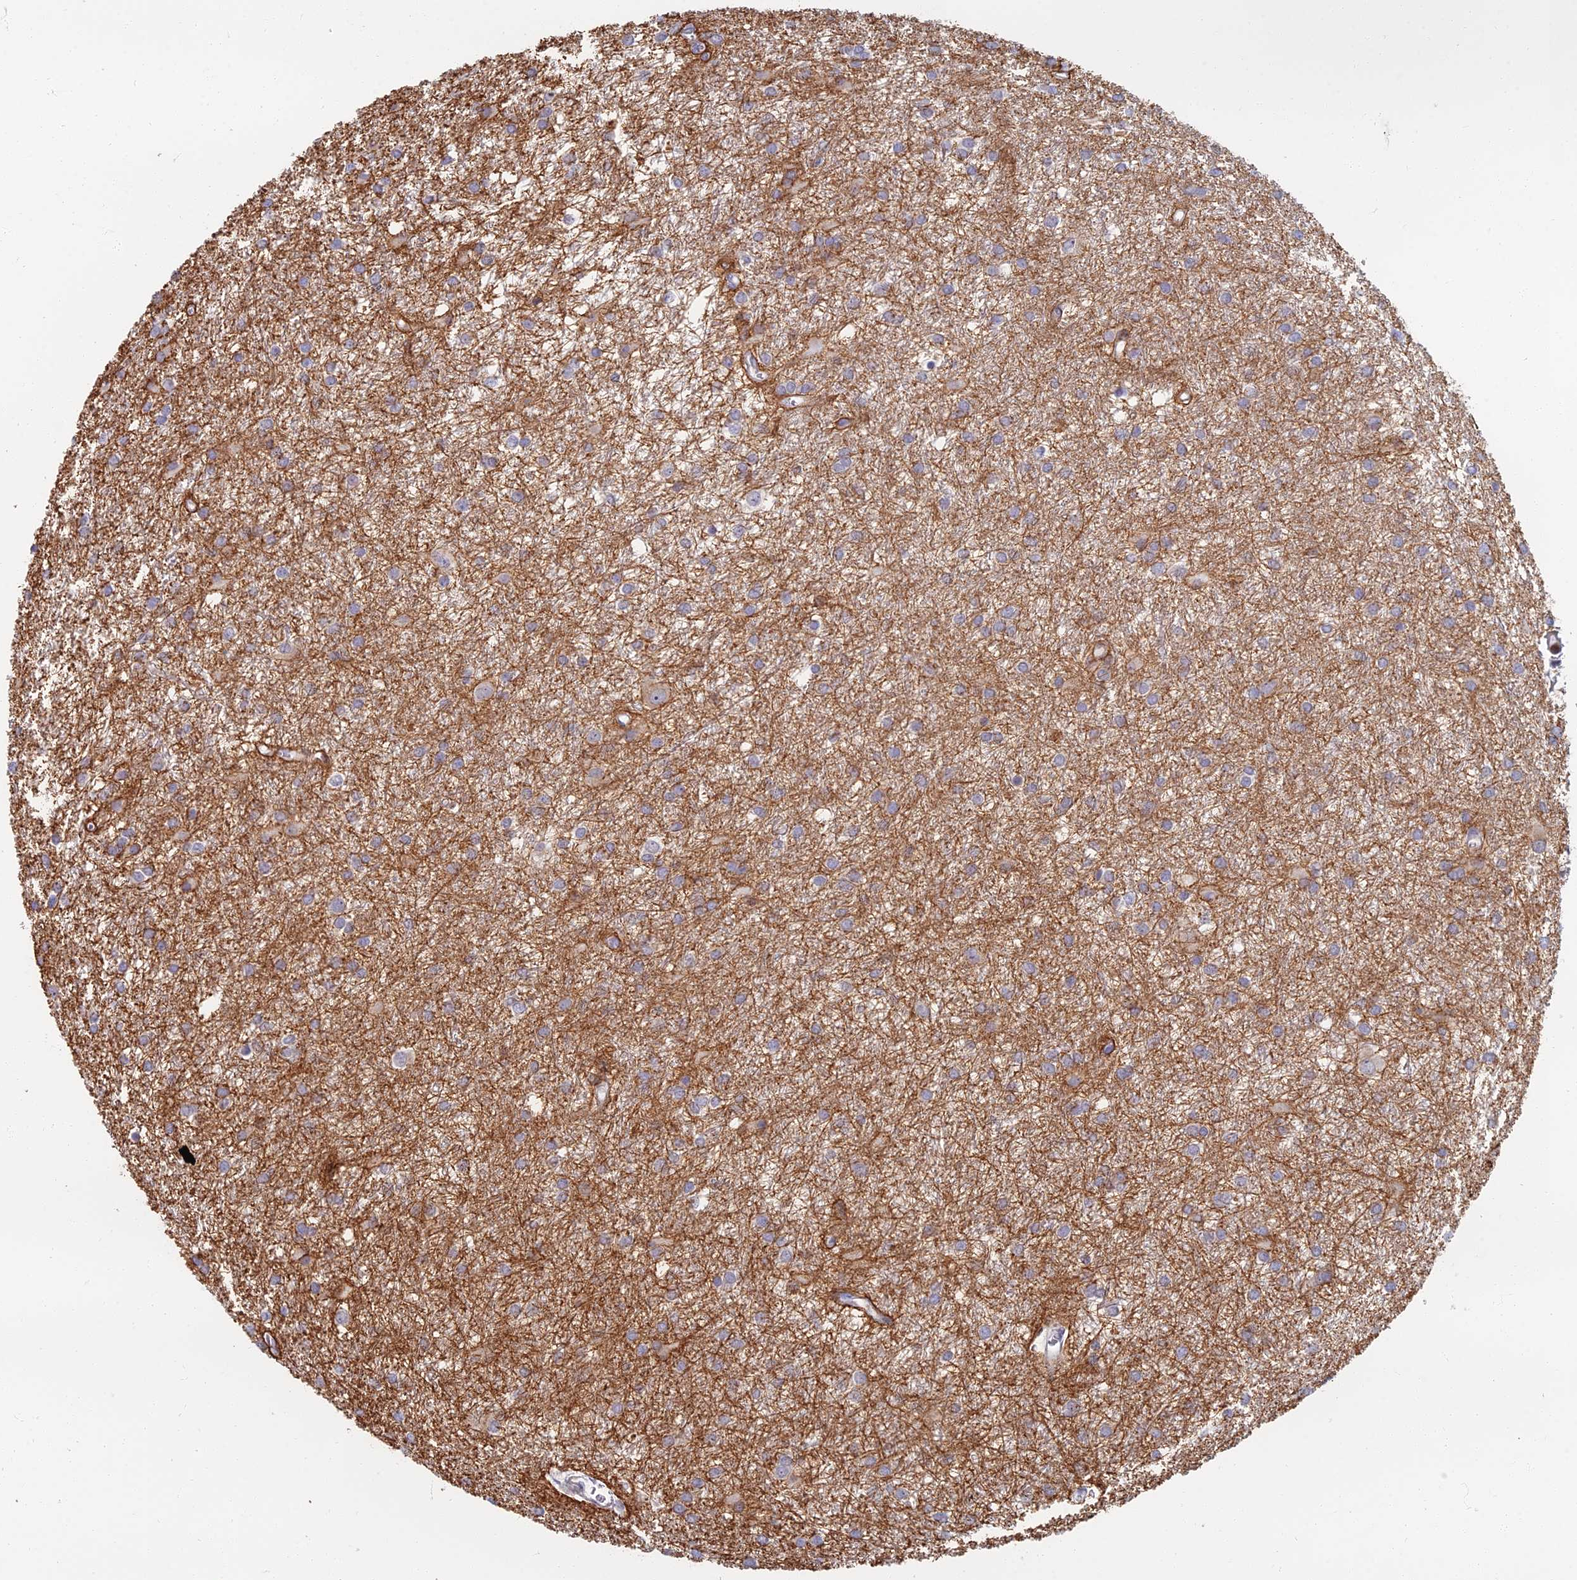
{"staining": {"intensity": "weak", "quantity": "25%-75%", "location": "cytoplasmic/membranous"}, "tissue": "glioma", "cell_type": "Tumor cells", "image_type": "cancer", "snomed": [{"axis": "morphology", "description": "Glioma, malignant, High grade"}, {"axis": "topography", "description": "Brain"}], "caption": "The micrograph shows staining of glioma, revealing weak cytoplasmic/membranous protein expression (brown color) within tumor cells. The staining is performed using DAB brown chromogen to label protein expression. The nuclei are counter-stained blue using hematoxylin.", "gene": "C15orf40", "patient": {"sex": "female", "age": 50}}